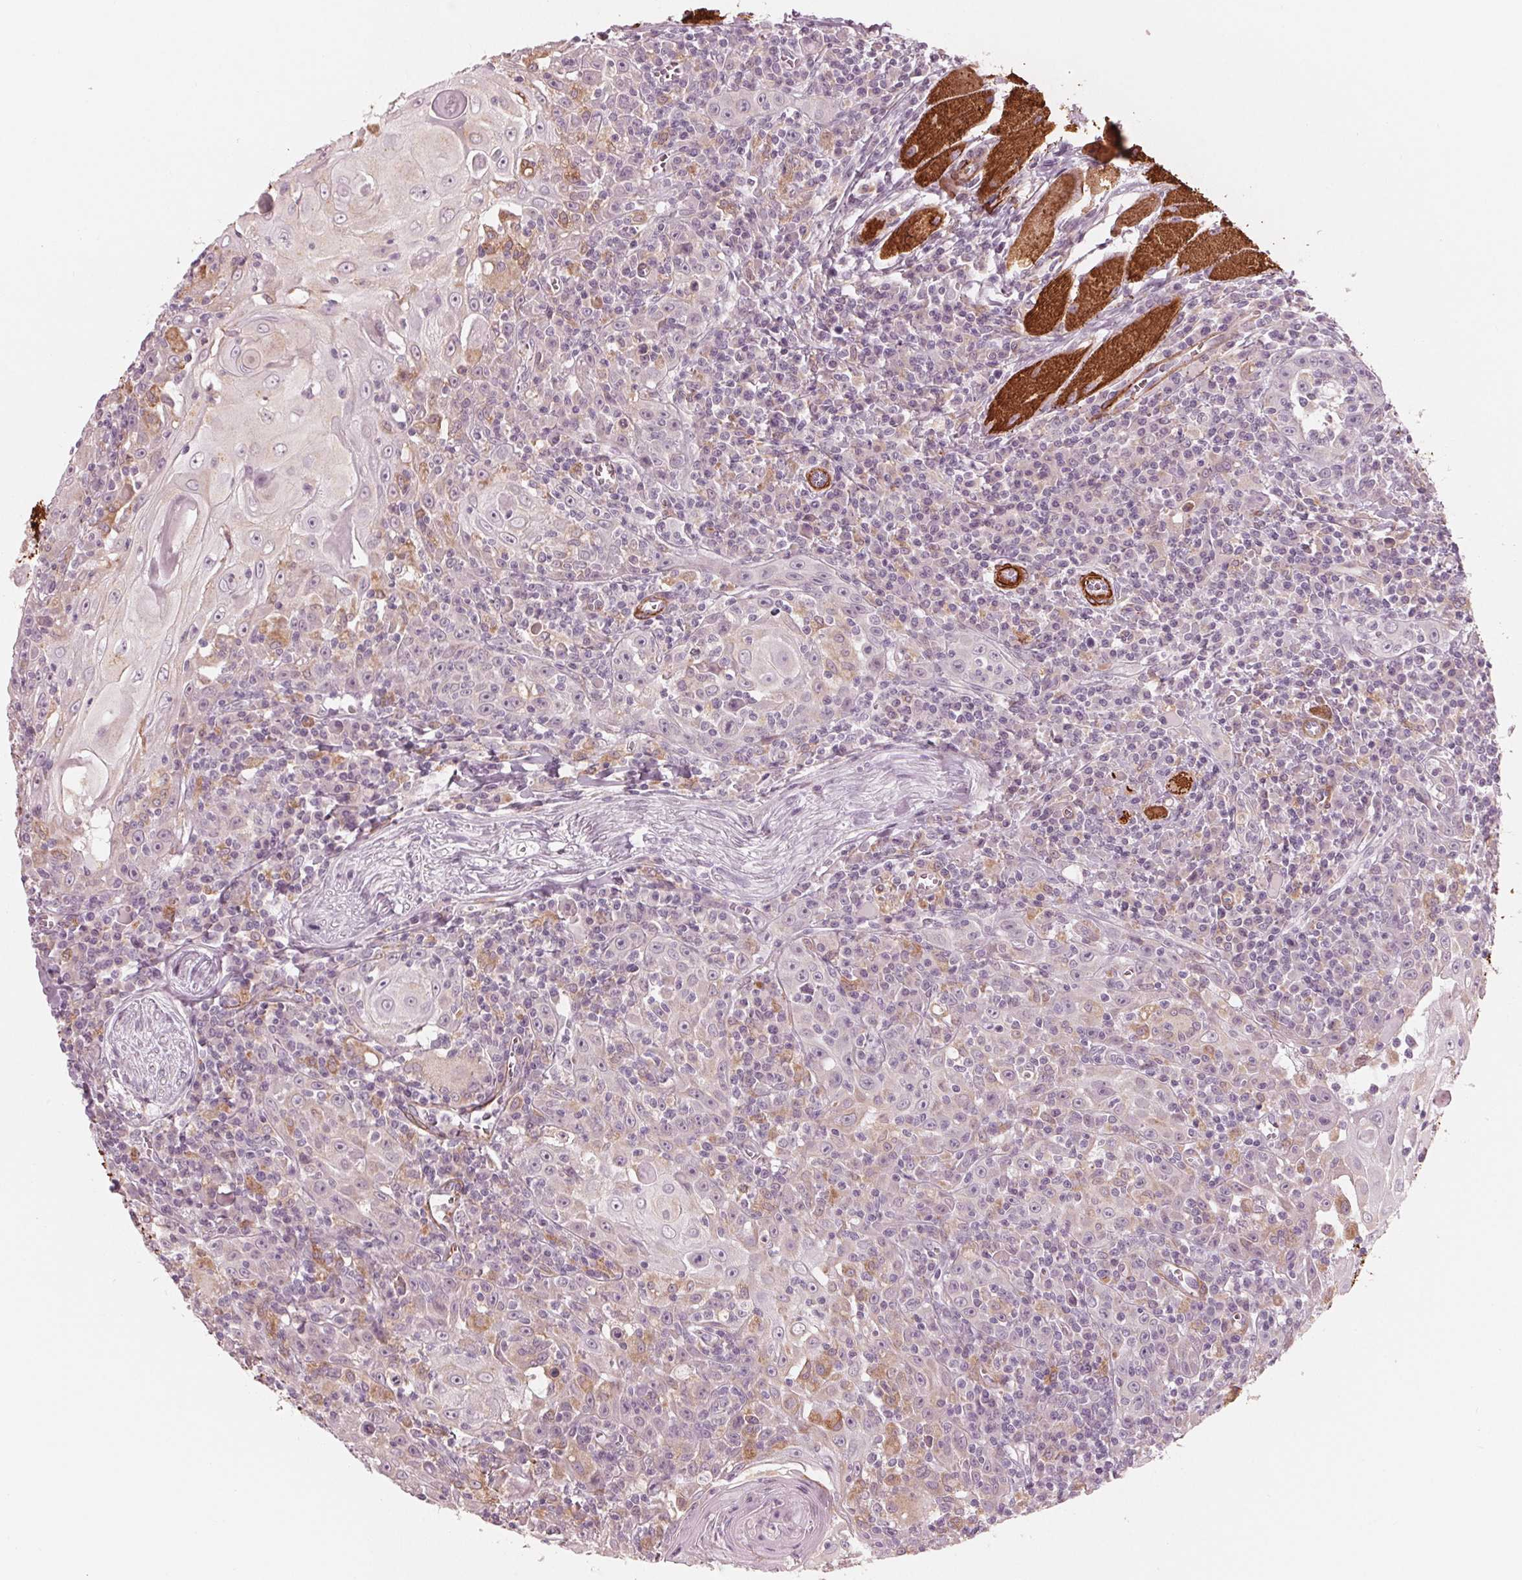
{"staining": {"intensity": "weak", "quantity": "<25%", "location": "cytoplasmic/membranous,nuclear"}, "tissue": "head and neck cancer", "cell_type": "Tumor cells", "image_type": "cancer", "snomed": [{"axis": "morphology", "description": "Squamous cell carcinoma, NOS"}, {"axis": "topography", "description": "Head-Neck"}], "caption": "This is an immunohistochemistry image of head and neck squamous cell carcinoma. There is no positivity in tumor cells.", "gene": "MIER3", "patient": {"sex": "male", "age": 52}}